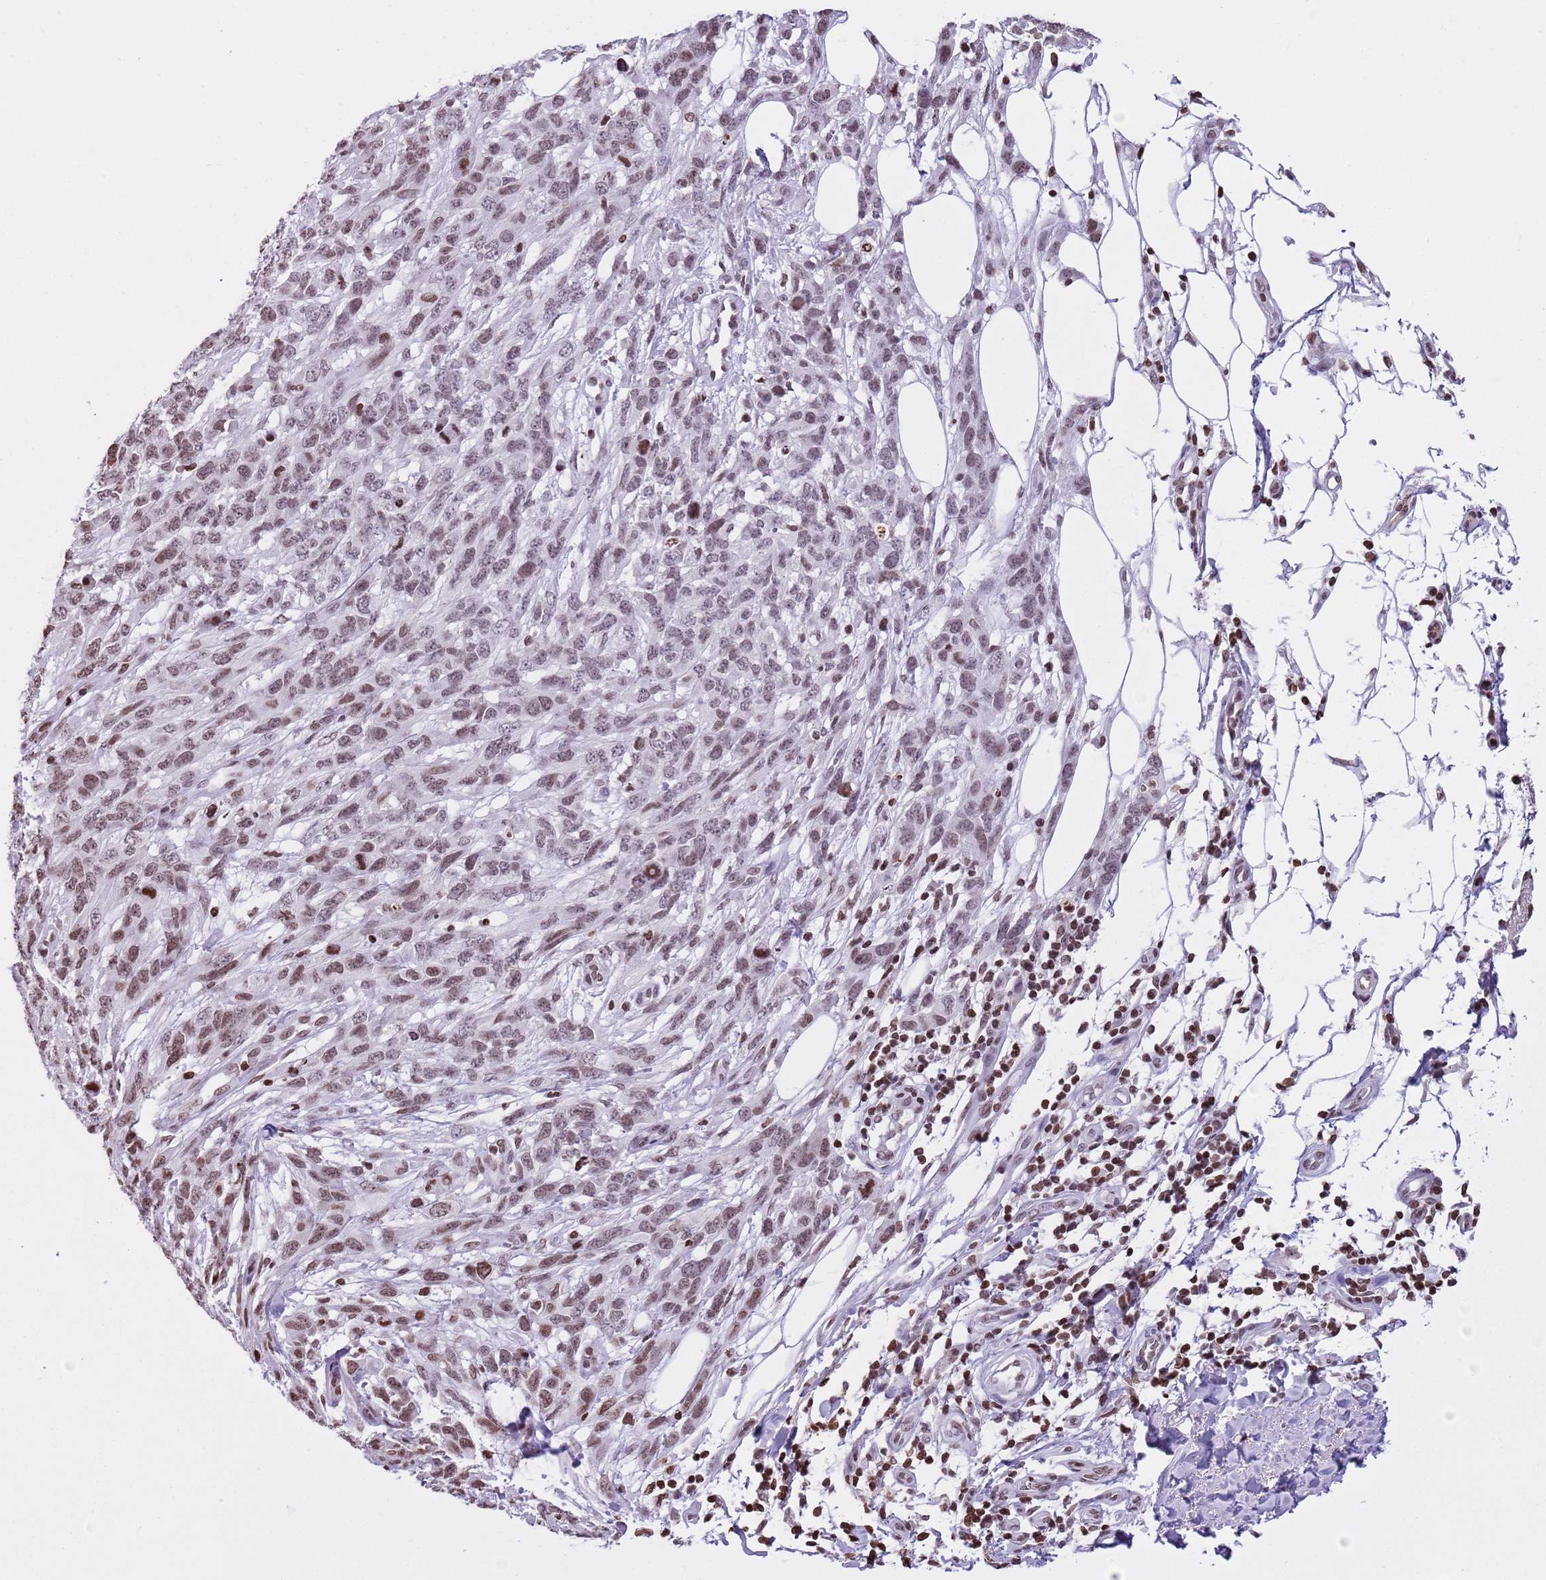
{"staining": {"intensity": "moderate", "quantity": ">75%", "location": "nuclear"}, "tissue": "melanoma", "cell_type": "Tumor cells", "image_type": "cancer", "snomed": [{"axis": "morphology", "description": "Normal morphology"}, {"axis": "morphology", "description": "Malignant melanoma, NOS"}, {"axis": "topography", "description": "Skin"}], "caption": "A brown stain highlights moderate nuclear positivity of a protein in human malignant melanoma tumor cells.", "gene": "KPNA3", "patient": {"sex": "female", "age": 72}}